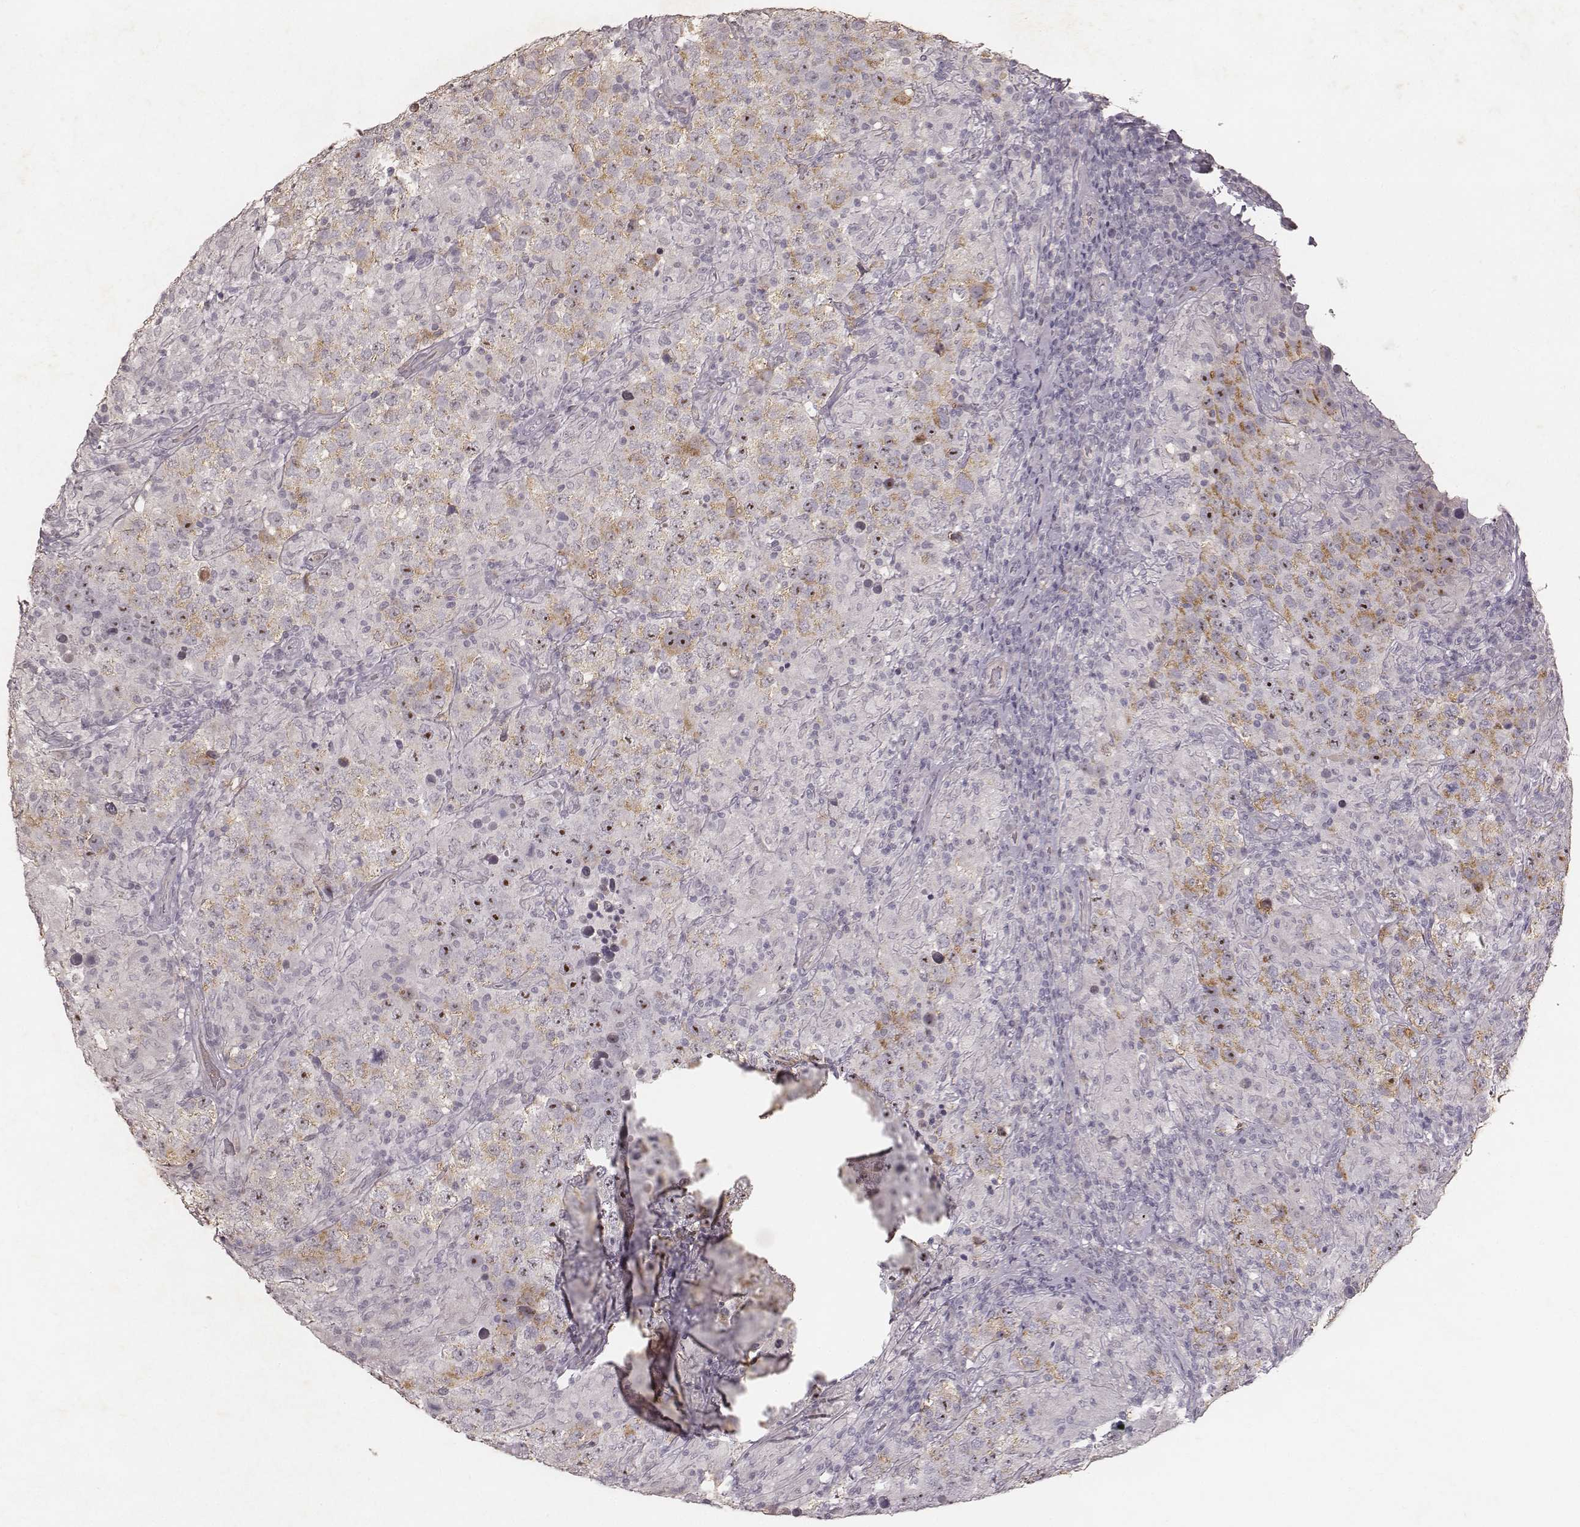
{"staining": {"intensity": "negative", "quantity": "none", "location": "none"}, "tissue": "testis cancer", "cell_type": "Tumor cells", "image_type": "cancer", "snomed": [{"axis": "morphology", "description": "Seminoma, NOS"}, {"axis": "morphology", "description": "Carcinoma, Embryonal, NOS"}, {"axis": "topography", "description": "Testis"}], "caption": "IHC of human seminoma (testis) exhibits no staining in tumor cells. The staining was performed using DAB (3,3'-diaminobenzidine) to visualize the protein expression in brown, while the nuclei were stained in blue with hematoxylin (Magnification: 20x).", "gene": "MADCAM1", "patient": {"sex": "male", "age": 41}}